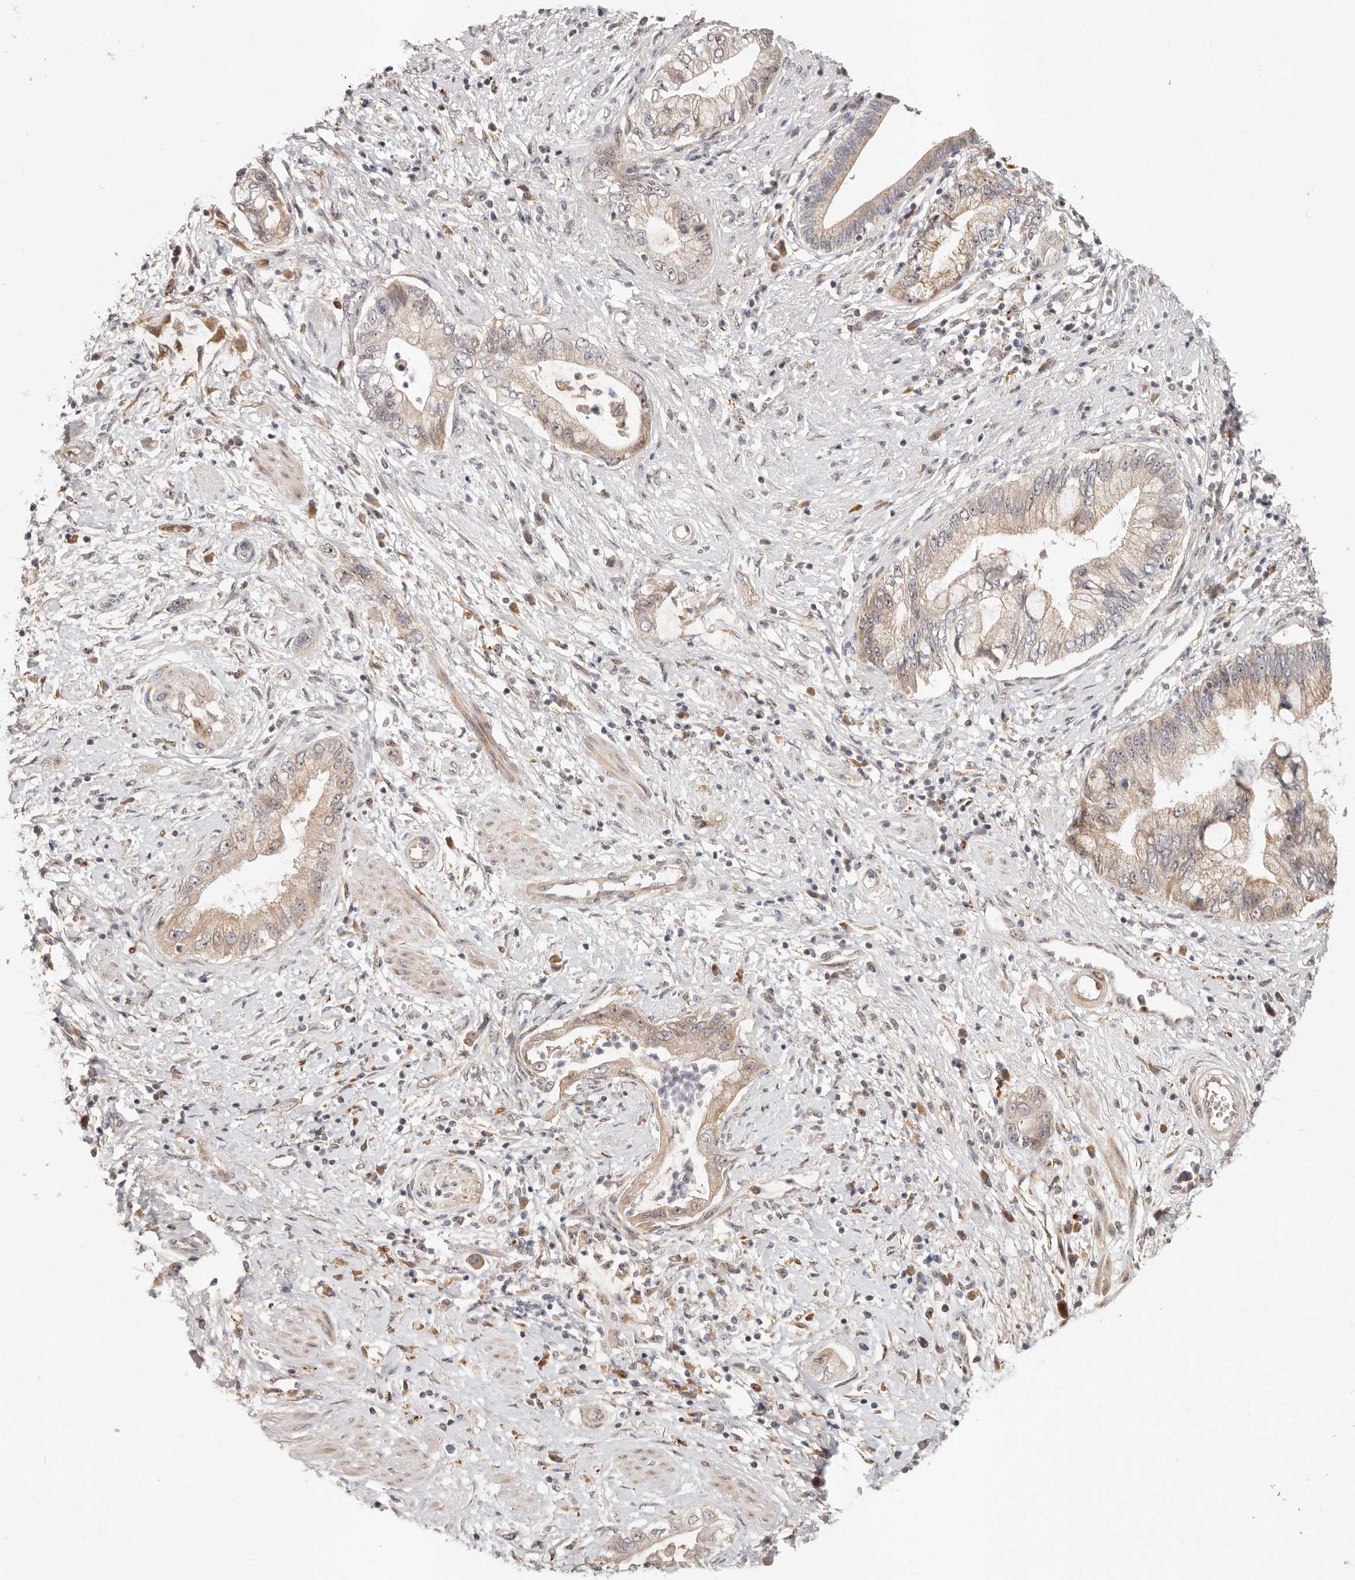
{"staining": {"intensity": "weak", "quantity": "25%-75%", "location": "cytoplasmic/membranous"}, "tissue": "pancreatic cancer", "cell_type": "Tumor cells", "image_type": "cancer", "snomed": [{"axis": "morphology", "description": "Adenocarcinoma, NOS"}, {"axis": "topography", "description": "Pancreas"}], "caption": "This image demonstrates immunohistochemistry (IHC) staining of adenocarcinoma (pancreatic), with low weak cytoplasmic/membranous expression in about 25%-75% of tumor cells.", "gene": "ZRANB1", "patient": {"sex": "female", "age": 73}}